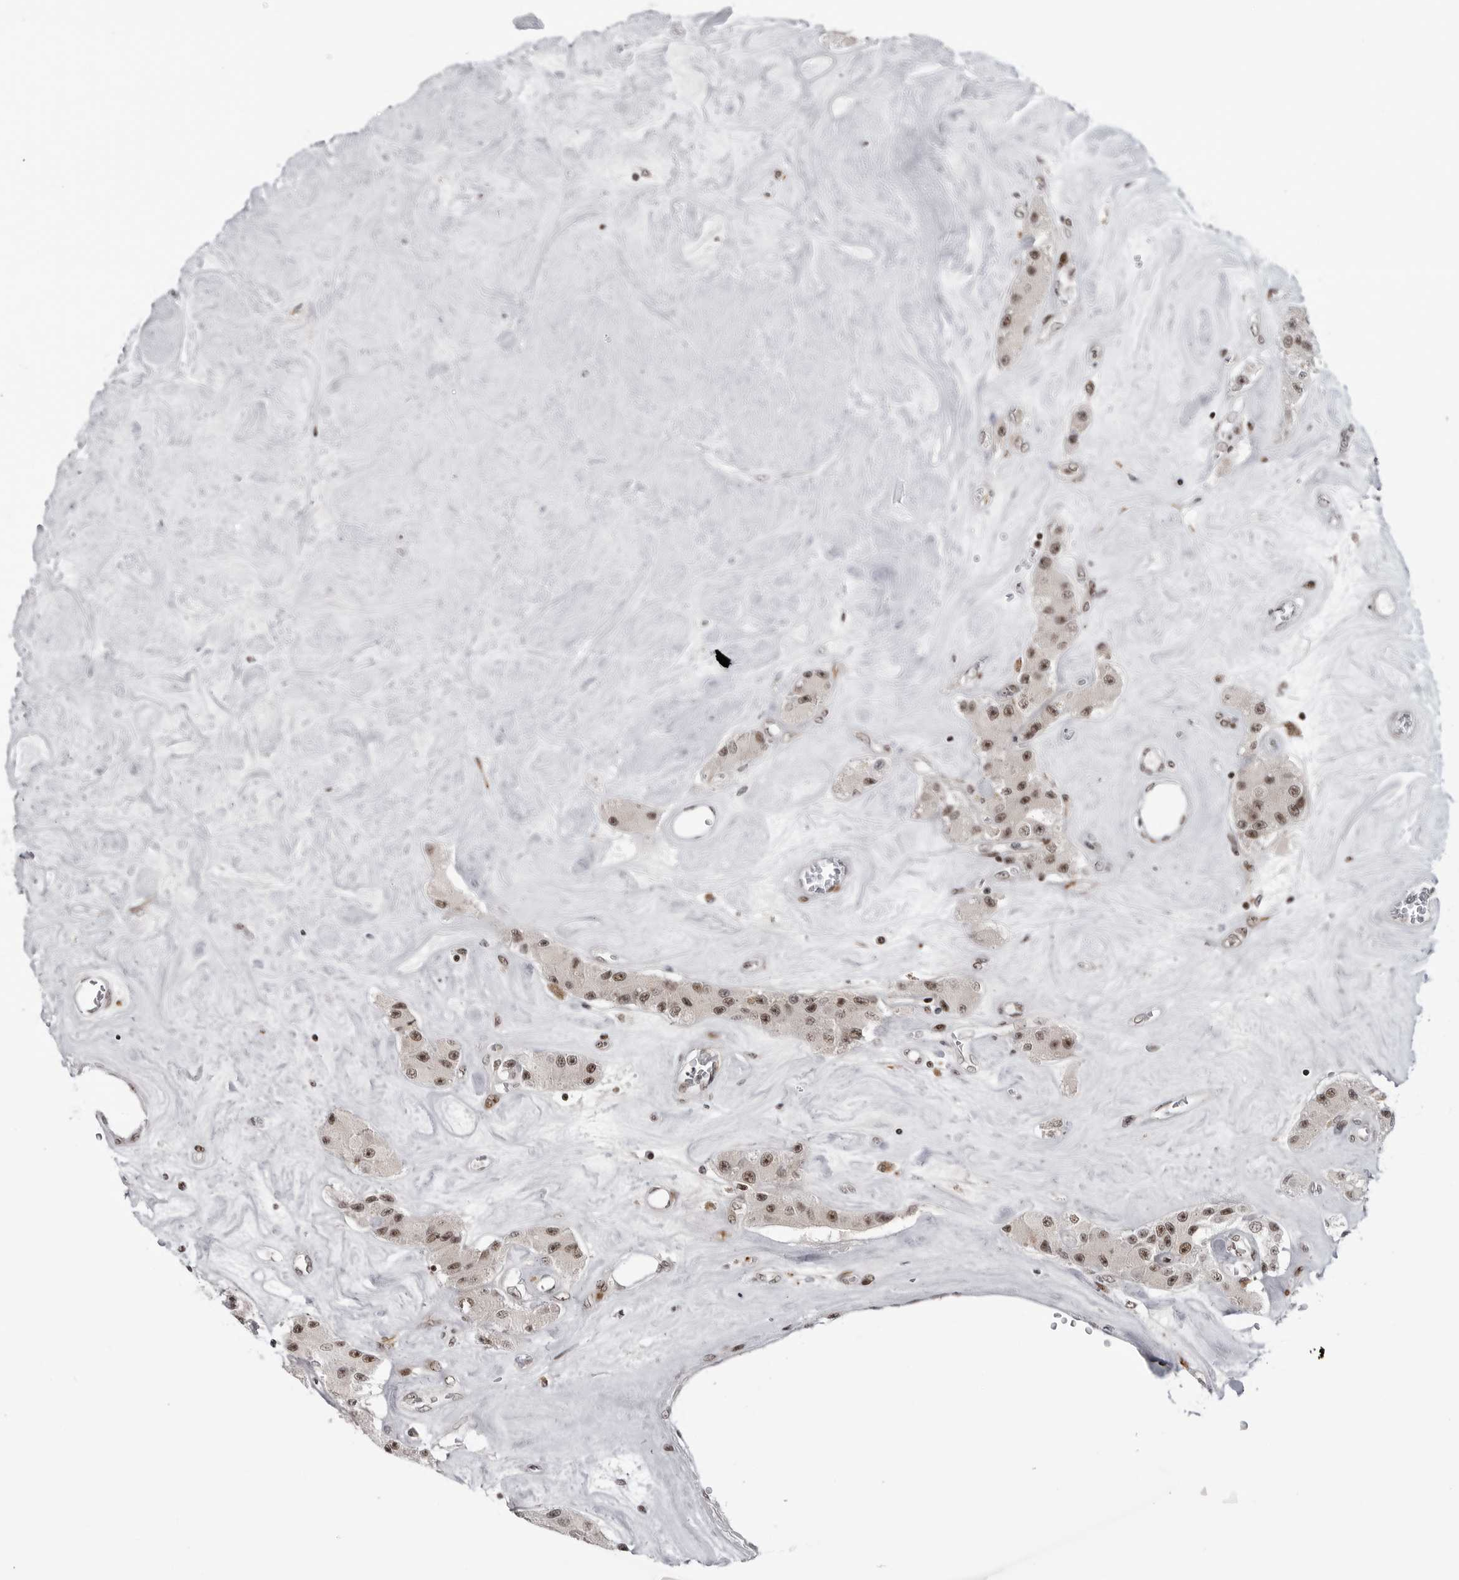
{"staining": {"intensity": "moderate", "quantity": ">75%", "location": "nuclear"}, "tissue": "carcinoid", "cell_type": "Tumor cells", "image_type": "cancer", "snomed": [{"axis": "morphology", "description": "Carcinoid, malignant, NOS"}, {"axis": "topography", "description": "Pancreas"}], "caption": "DAB immunohistochemical staining of malignant carcinoid displays moderate nuclear protein staining in approximately >75% of tumor cells. The staining was performed using DAB (3,3'-diaminobenzidine), with brown indicating positive protein expression. Nuclei are stained blue with hematoxylin.", "gene": "TRIM66", "patient": {"sex": "male", "age": 41}}